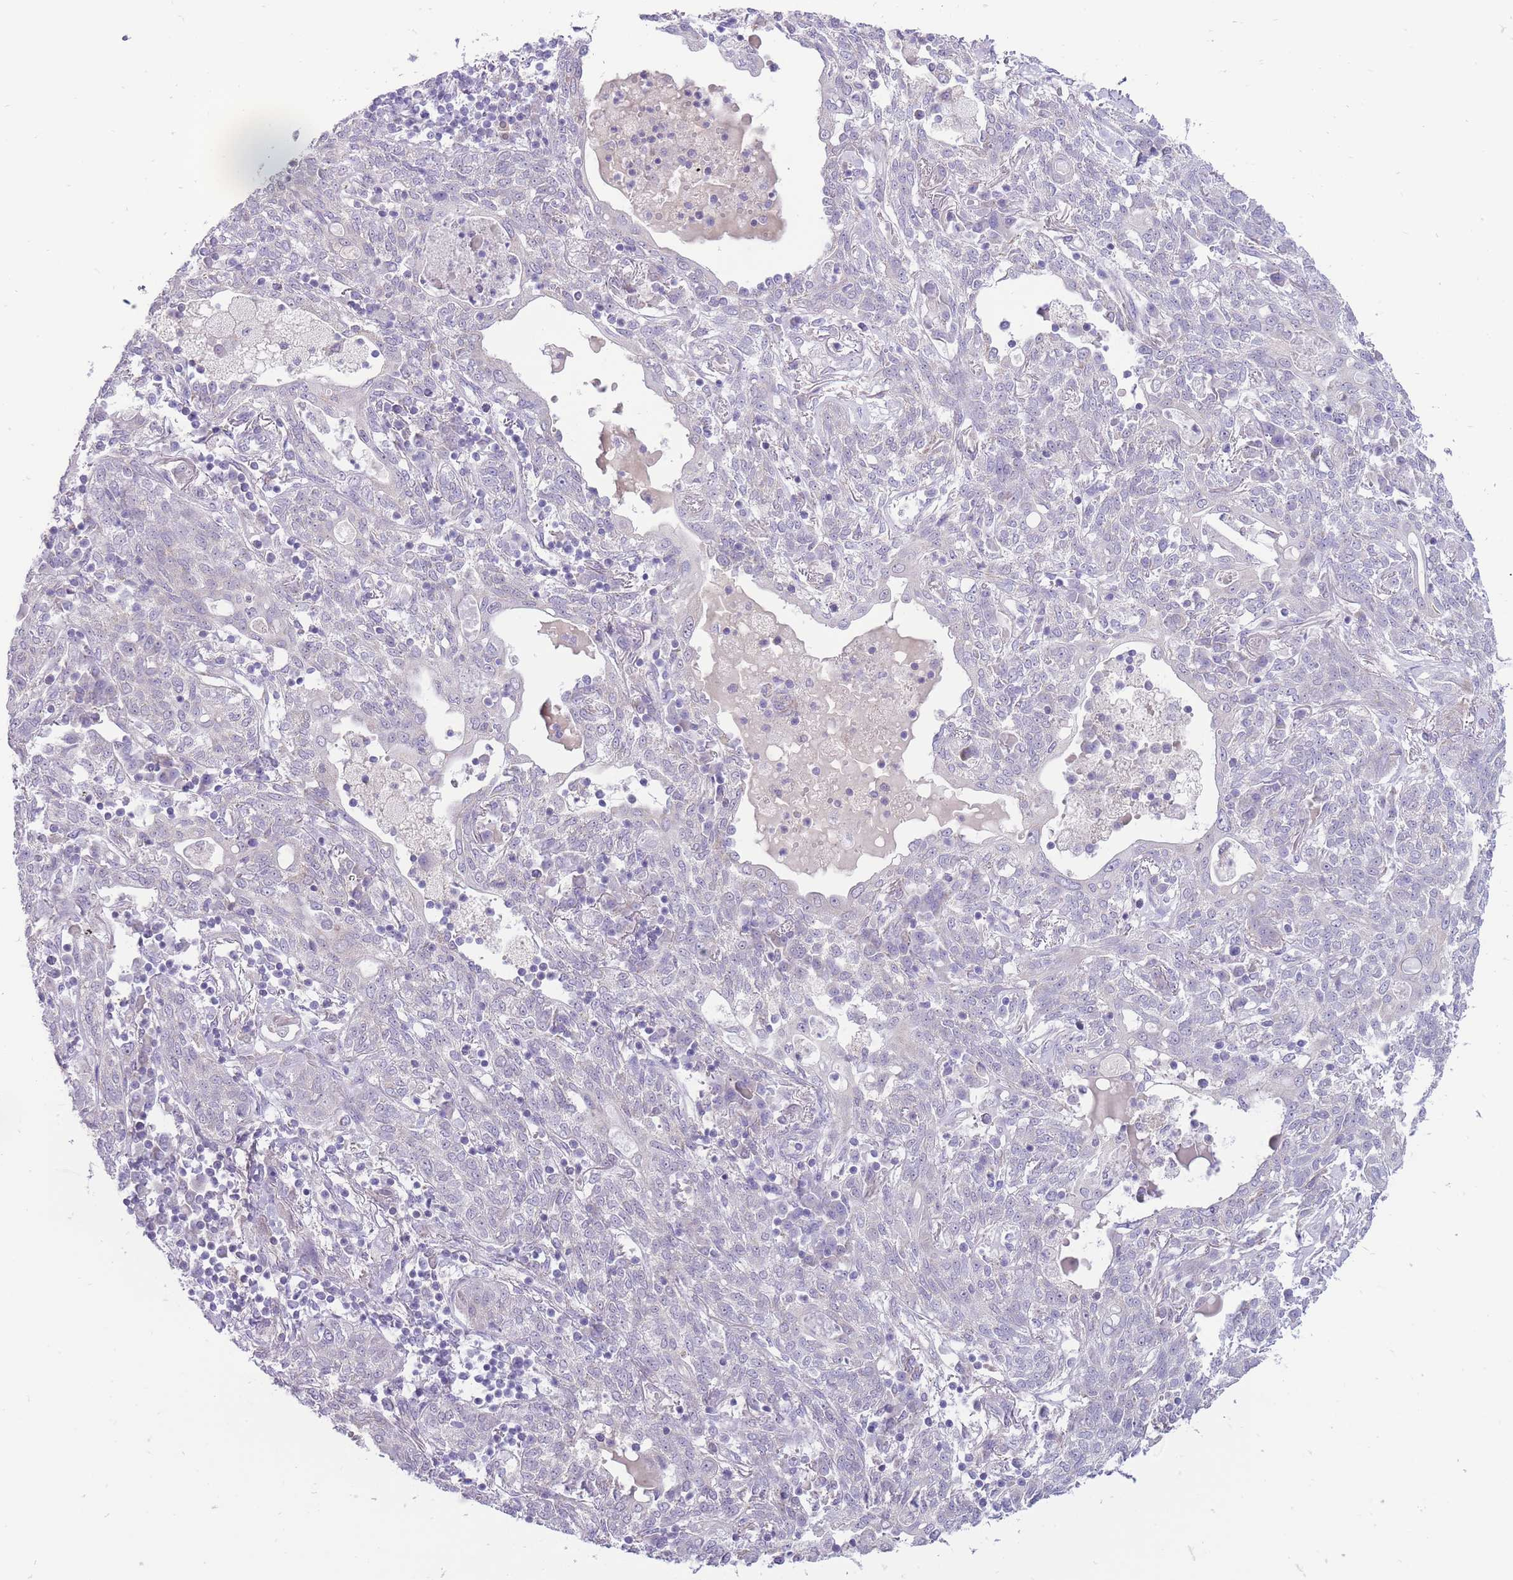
{"staining": {"intensity": "negative", "quantity": "none", "location": "none"}, "tissue": "lung cancer", "cell_type": "Tumor cells", "image_type": "cancer", "snomed": [{"axis": "morphology", "description": "Squamous cell carcinoma, NOS"}, {"axis": "topography", "description": "Lung"}], "caption": "The image shows no staining of tumor cells in lung cancer.", "gene": "ERICH4", "patient": {"sex": "female", "age": 70}}